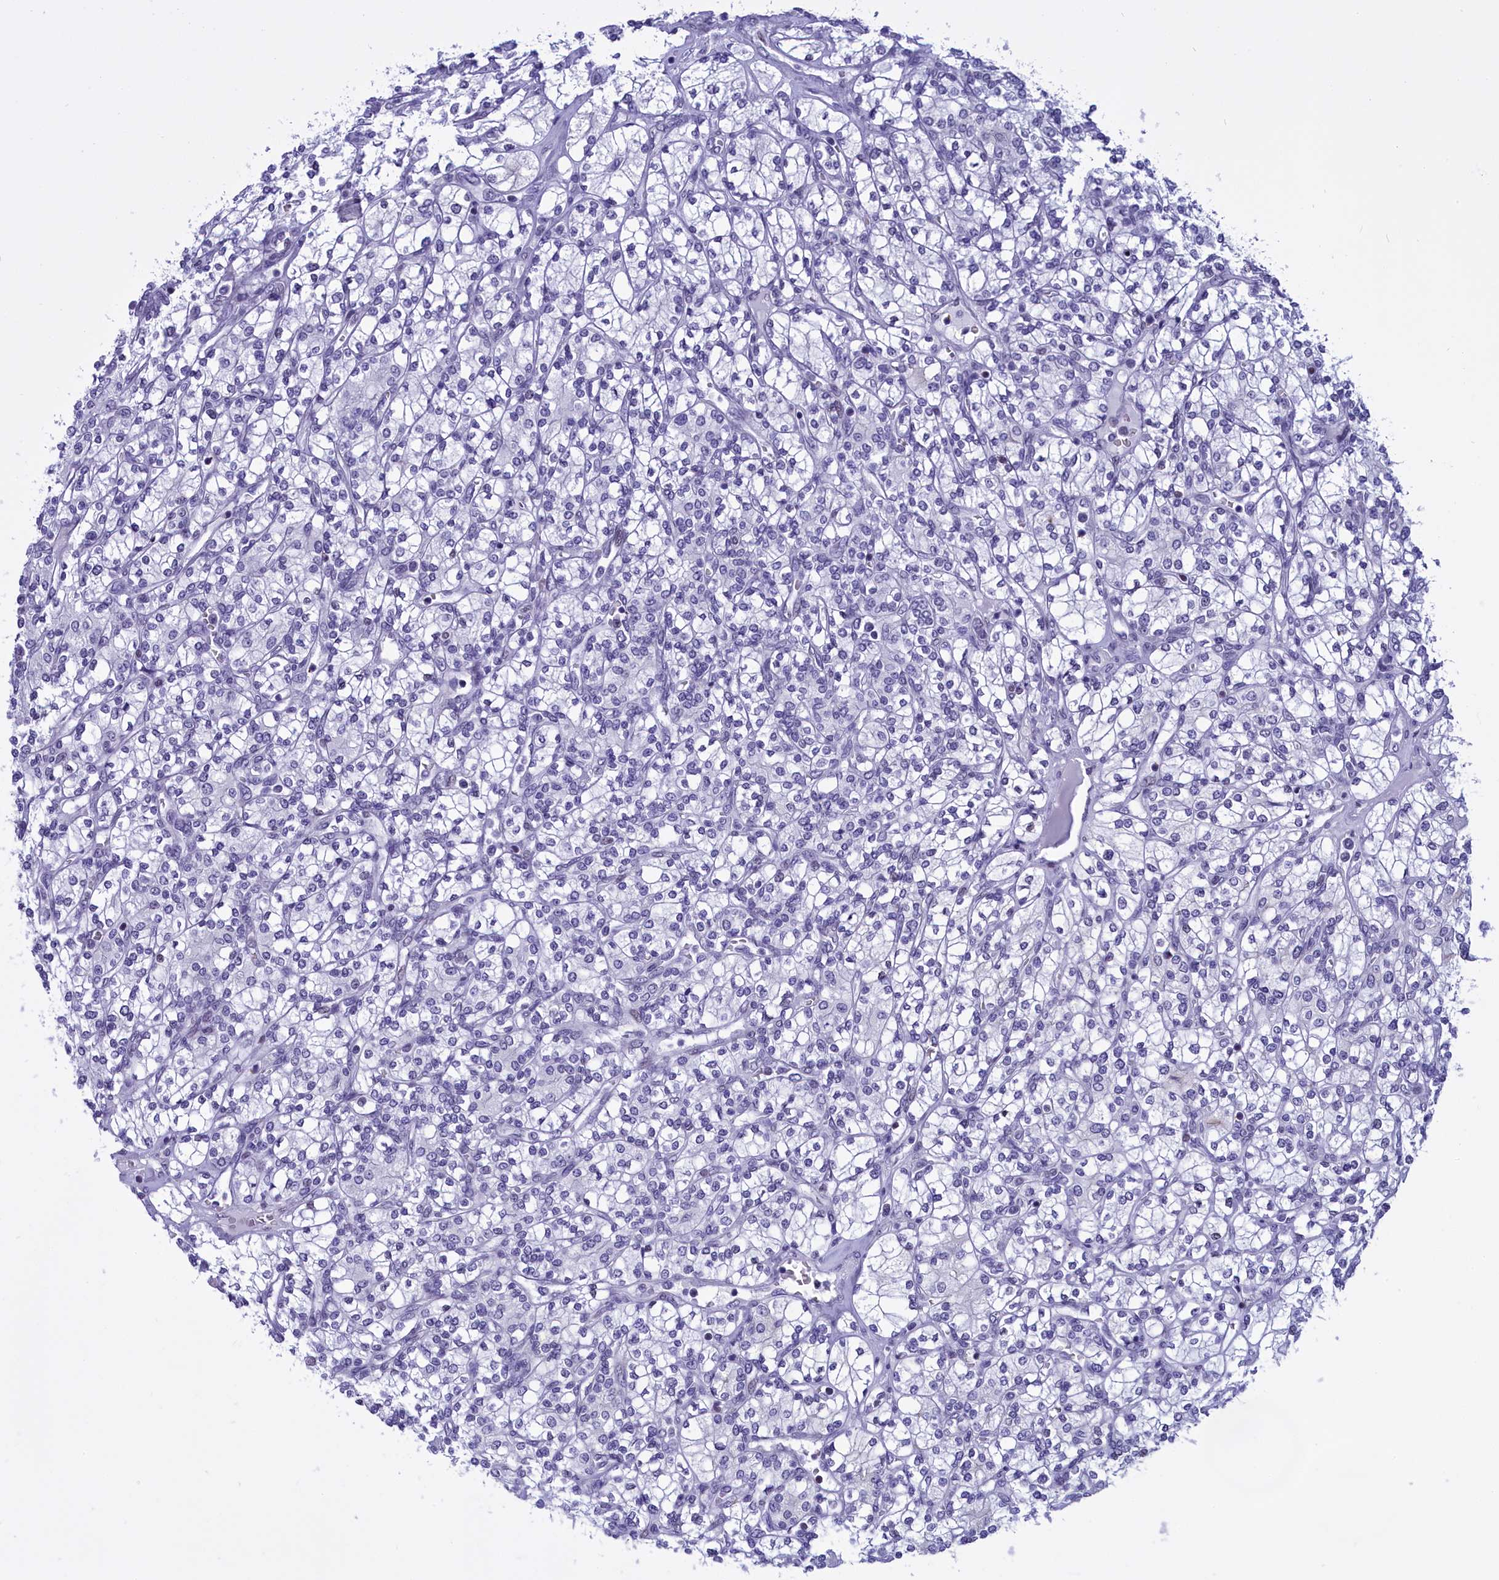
{"staining": {"intensity": "negative", "quantity": "none", "location": "none"}, "tissue": "renal cancer", "cell_type": "Tumor cells", "image_type": "cancer", "snomed": [{"axis": "morphology", "description": "Adenocarcinoma, NOS"}, {"axis": "topography", "description": "Kidney"}], "caption": "This photomicrograph is of adenocarcinoma (renal) stained with immunohistochemistry to label a protein in brown with the nuclei are counter-stained blue. There is no staining in tumor cells.", "gene": "SPIRE2", "patient": {"sex": "male", "age": 77}}